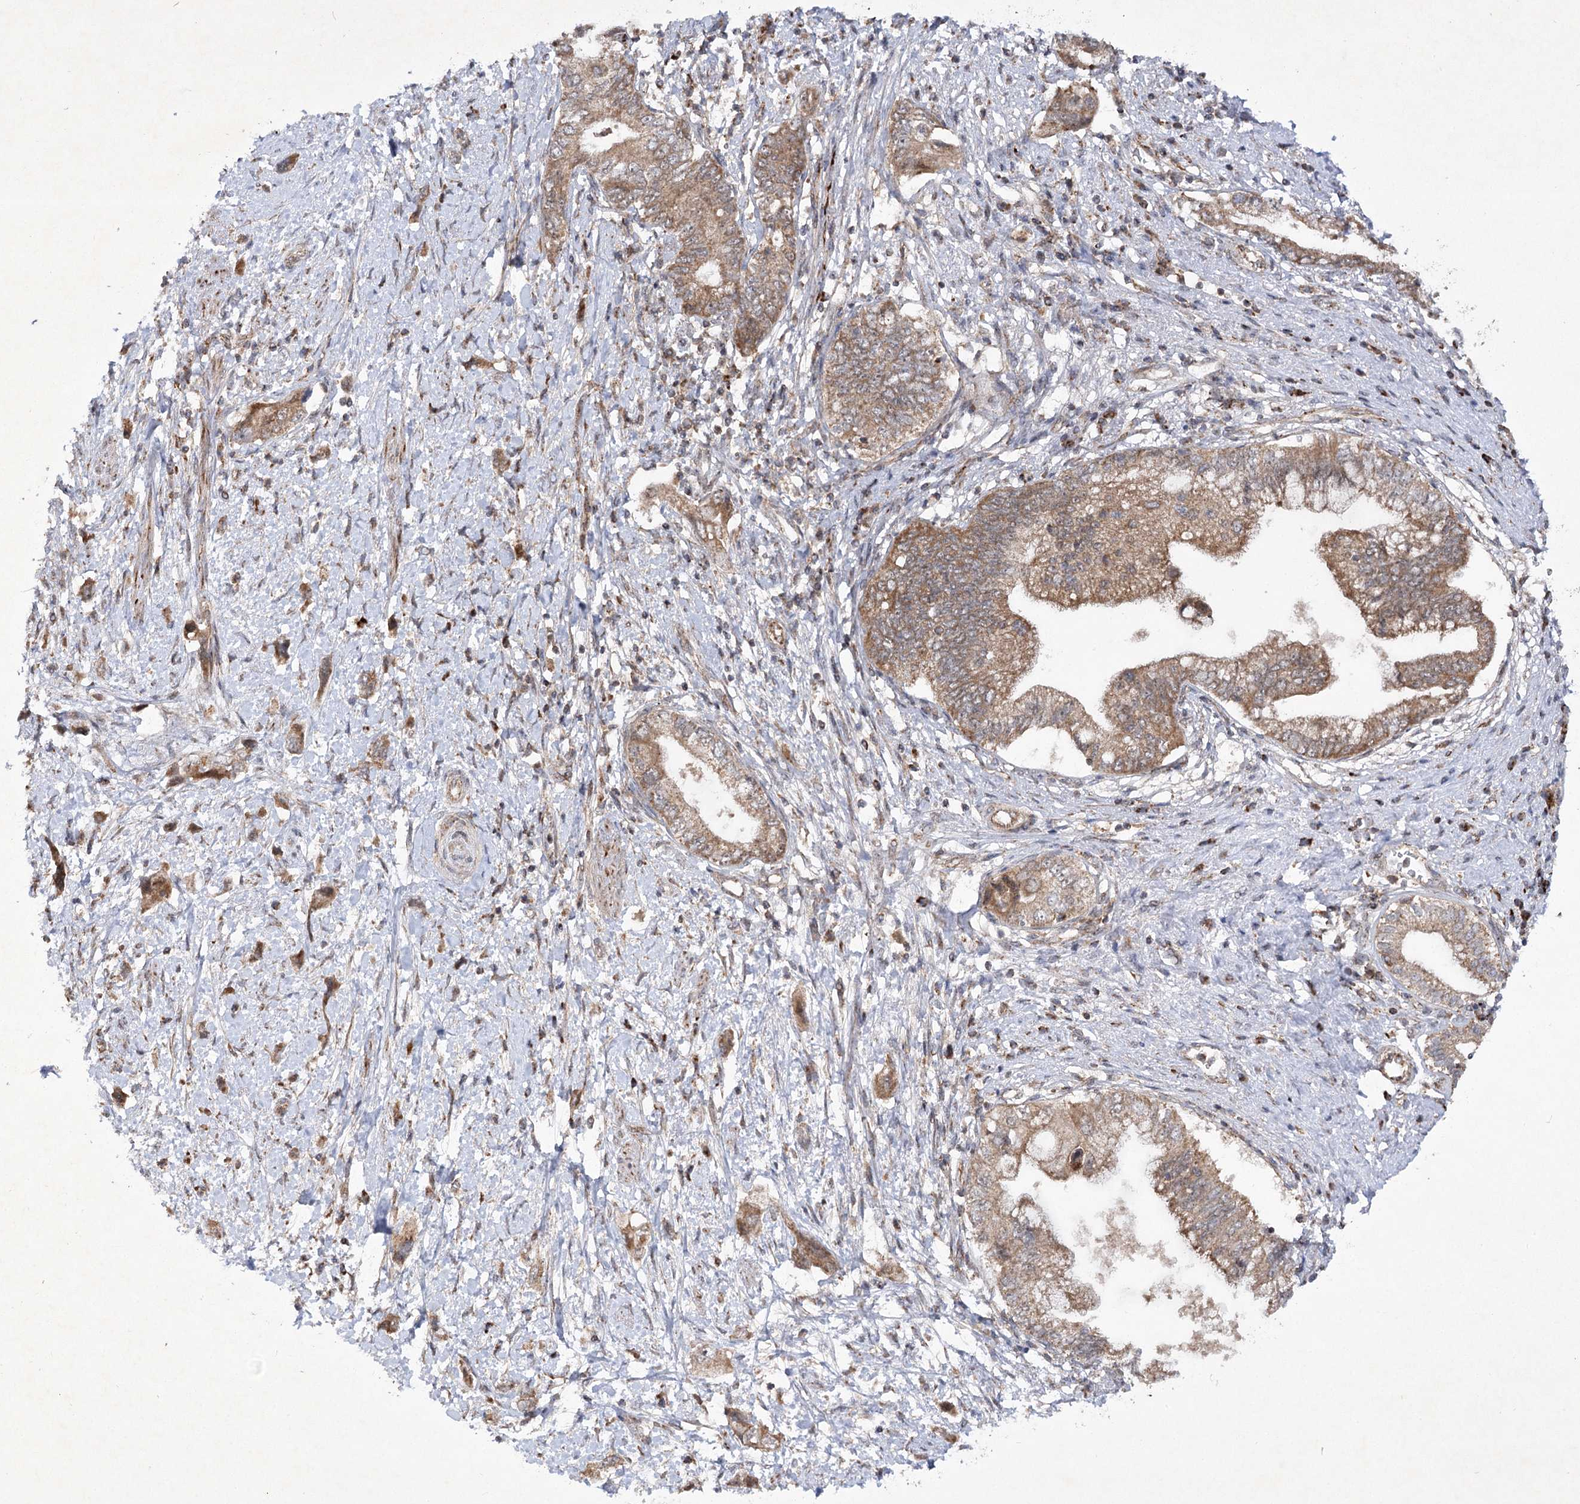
{"staining": {"intensity": "moderate", "quantity": ">75%", "location": "cytoplasmic/membranous"}, "tissue": "pancreatic cancer", "cell_type": "Tumor cells", "image_type": "cancer", "snomed": [{"axis": "morphology", "description": "Adenocarcinoma, NOS"}, {"axis": "topography", "description": "Pancreas"}], "caption": "This micrograph exhibits IHC staining of pancreatic adenocarcinoma, with medium moderate cytoplasmic/membranous staining in approximately >75% of tumor cells.", "gene": "SCRN3", "patient": {"sex": "female", "age": 73}}